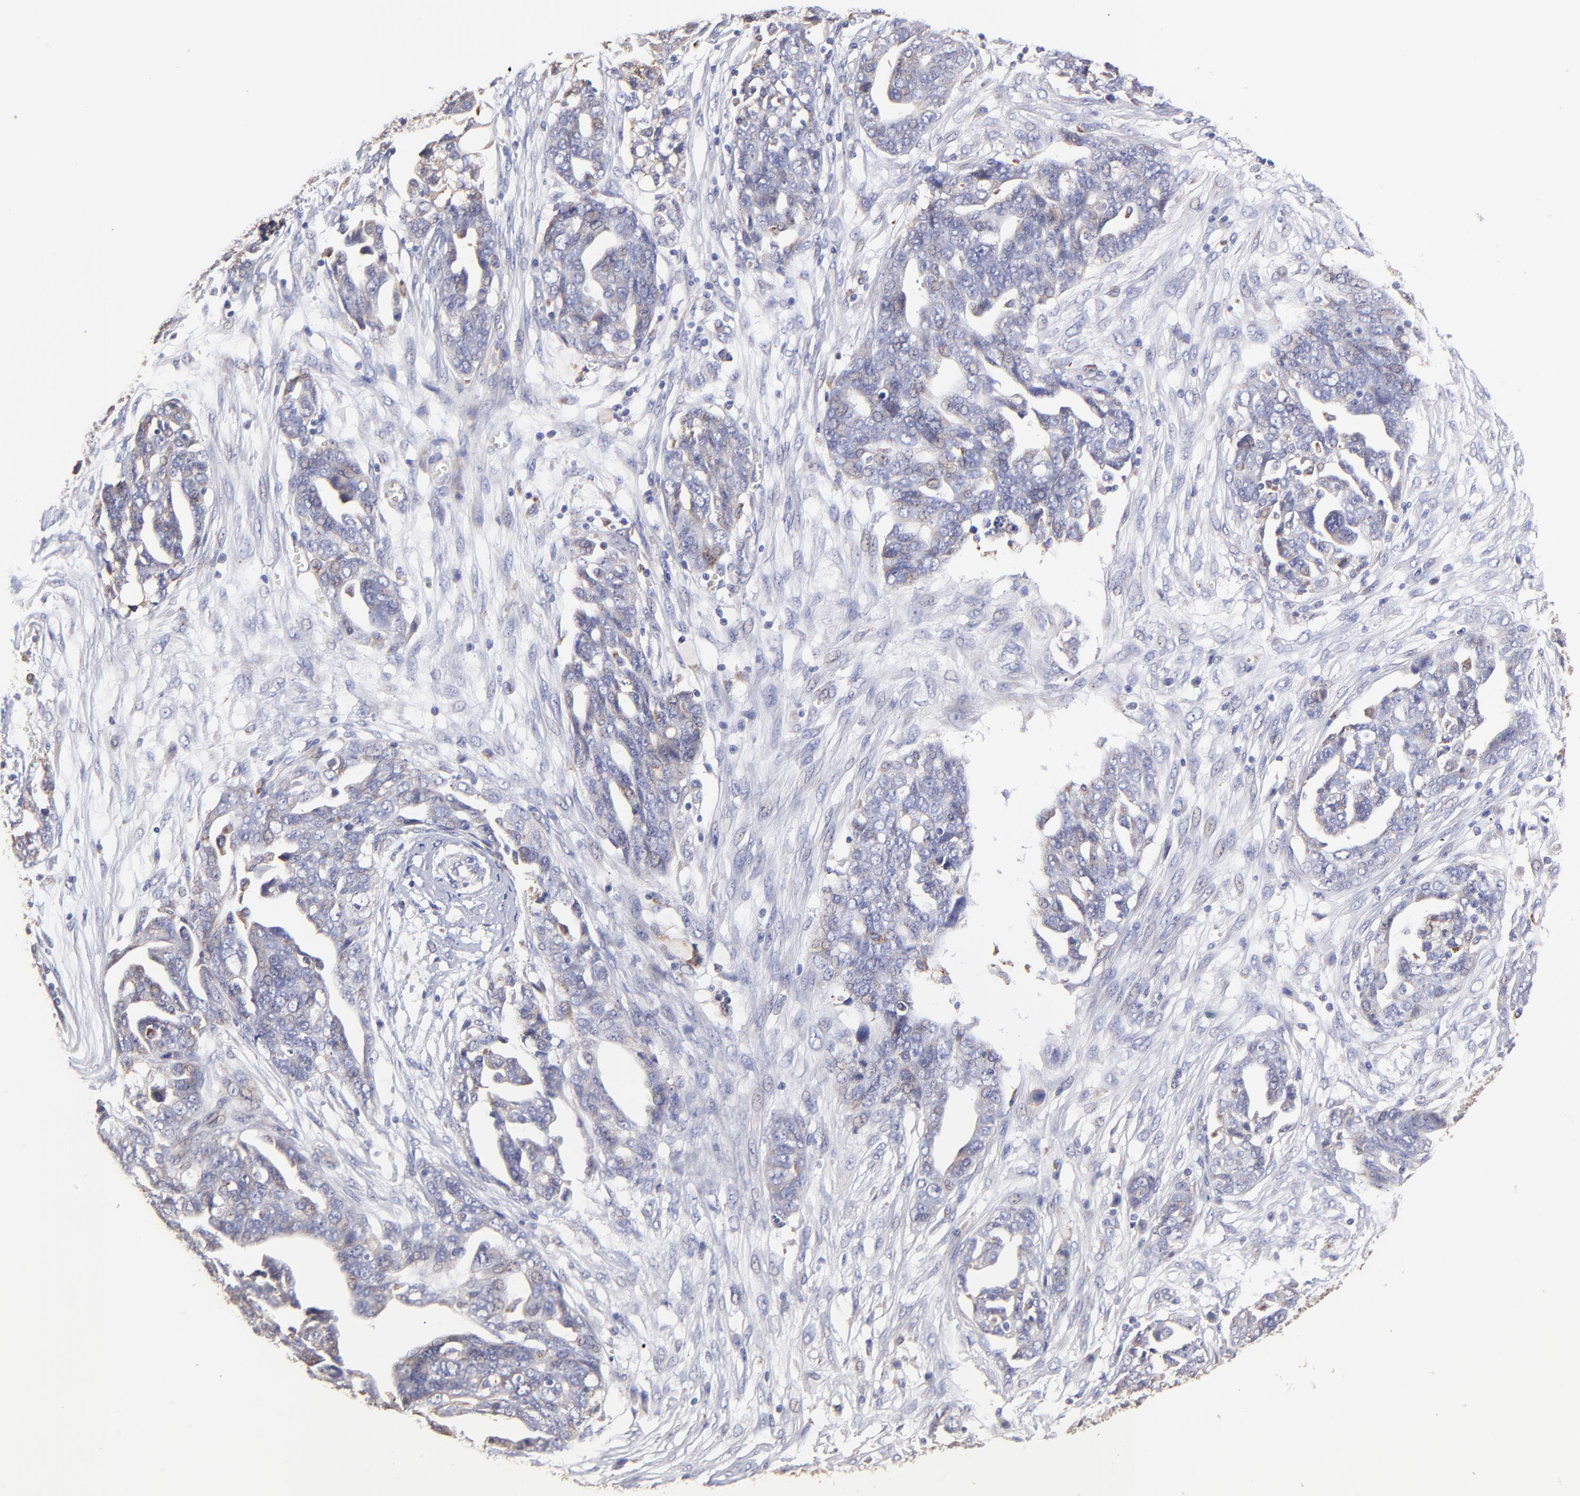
{"staining": {"intensity": "weak", "quantity": "<25%", "location": "cytoplasmic/membranous"}, "tissue": "ovarian cancer", "cell_type": "Tumor cells", "image_type": "cancer", "snomed": [{"axis": "morphology", "description": "Normal tissue, NOS"}, {"axis": "morphology", "description": "Cystadenocarcinoma, serous, NOS"}, {"axis": "topography", "description": "Fallopian tube"}, {"axis": "topography", "description": "Ovary"}], "caption": "Protein analysis of ovarian serous cystadenocarcinoma exhibits no significant staining in tumor cells. Brightfield microscopy of immunohistochemistry stained with DAB (3,3'-diaminobenzidine) (brown) and hematoxylin (blue), captured at high magnification.", "gene": "GCSAM", "patient": {"sex": "female", "age": 56}}